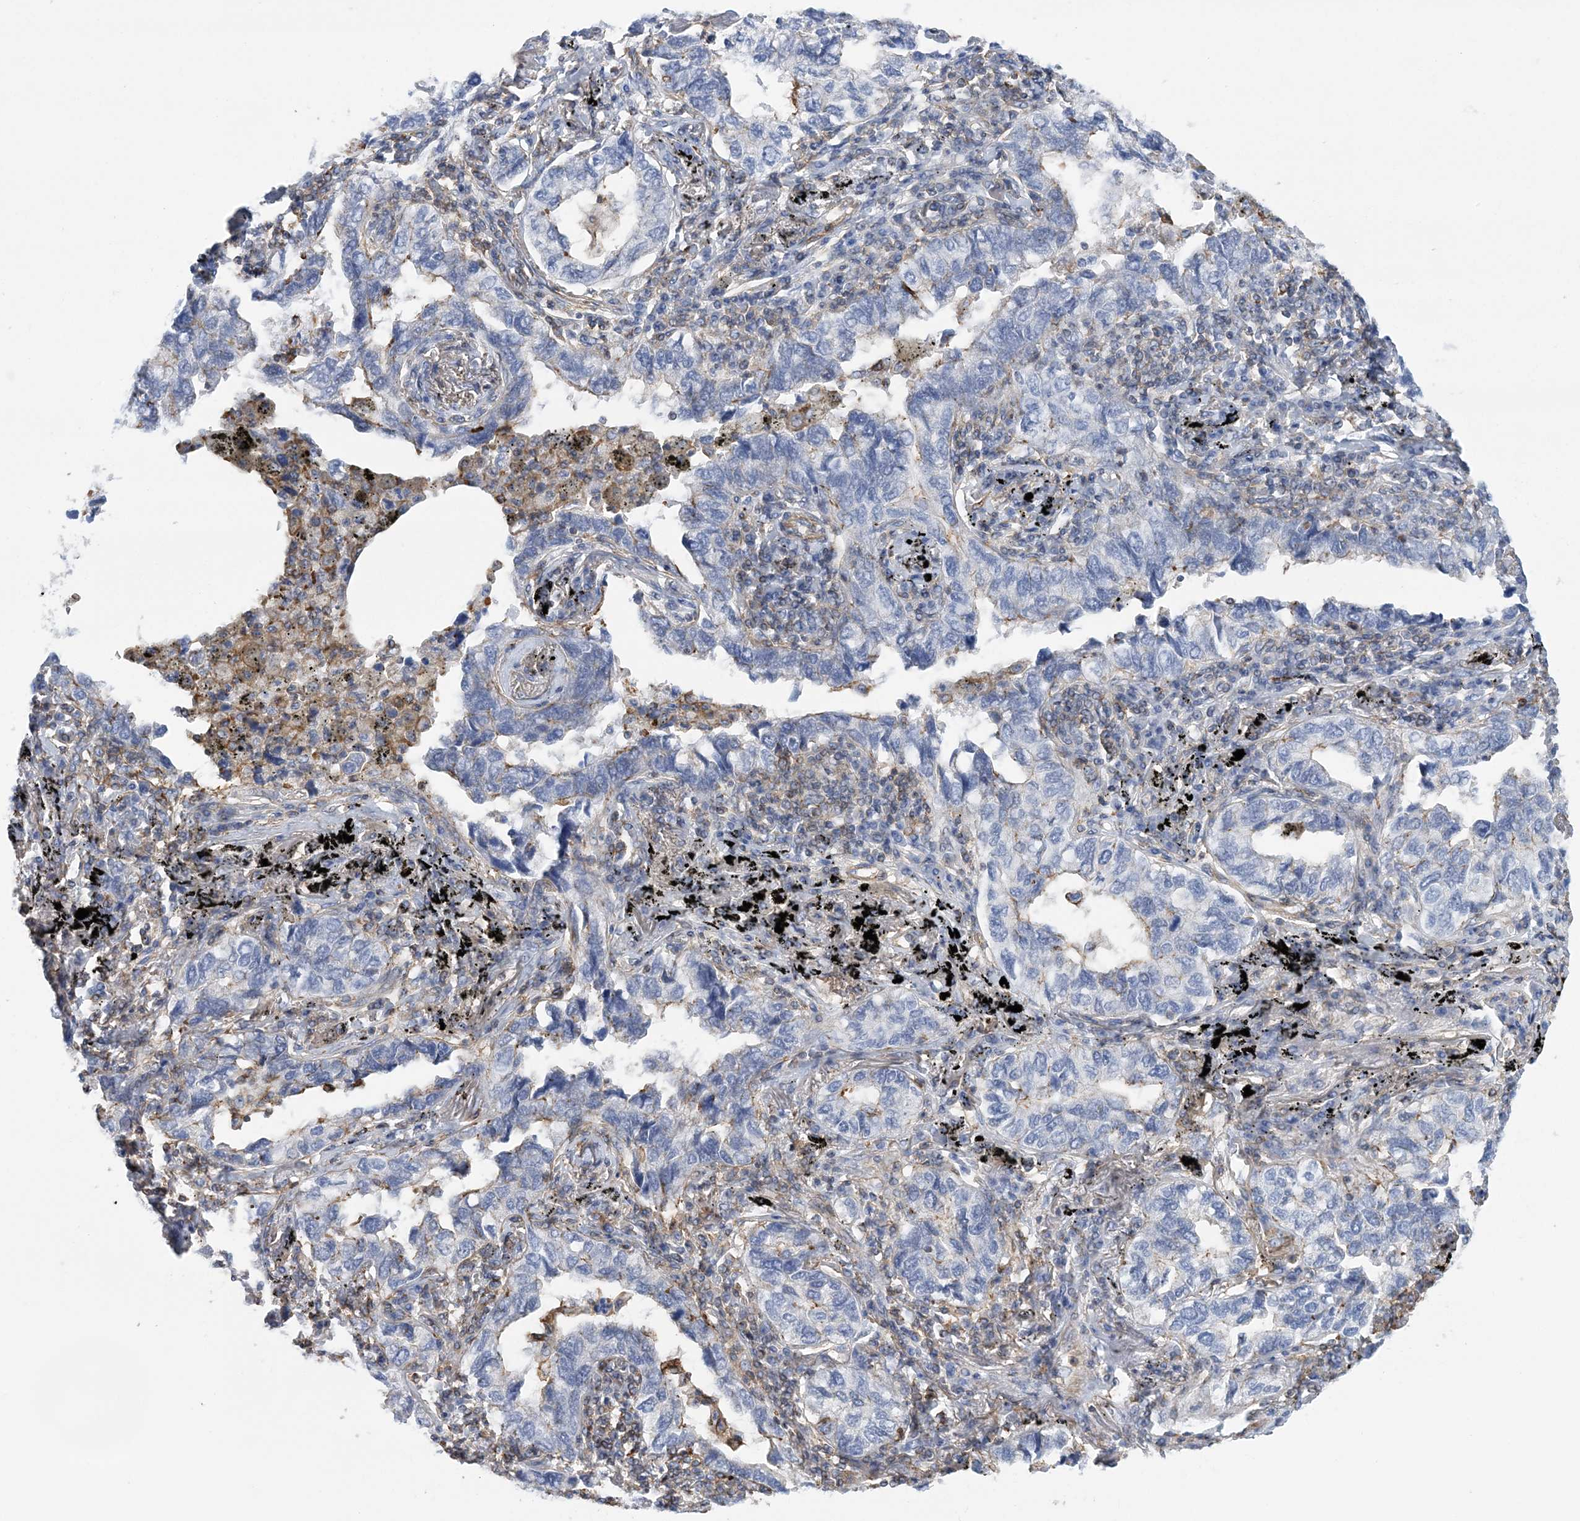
{"staining": {"intensity": "negative", "quantity": "none", "location": "none"}, "tissue": "lung cancer", "cell_type": "Tumor cells", "image_type": "cancer", "snomed": [{"axis": "morphology", "description": "Adenocarcinoma, NOS"}, {"axis": "topography", "description": "Lung"}], "caption": "Tumor cells show no significant protein expression in lung cancer.", "gene": "C11orf21", "patient": {"sex": "male", "age": 65}}